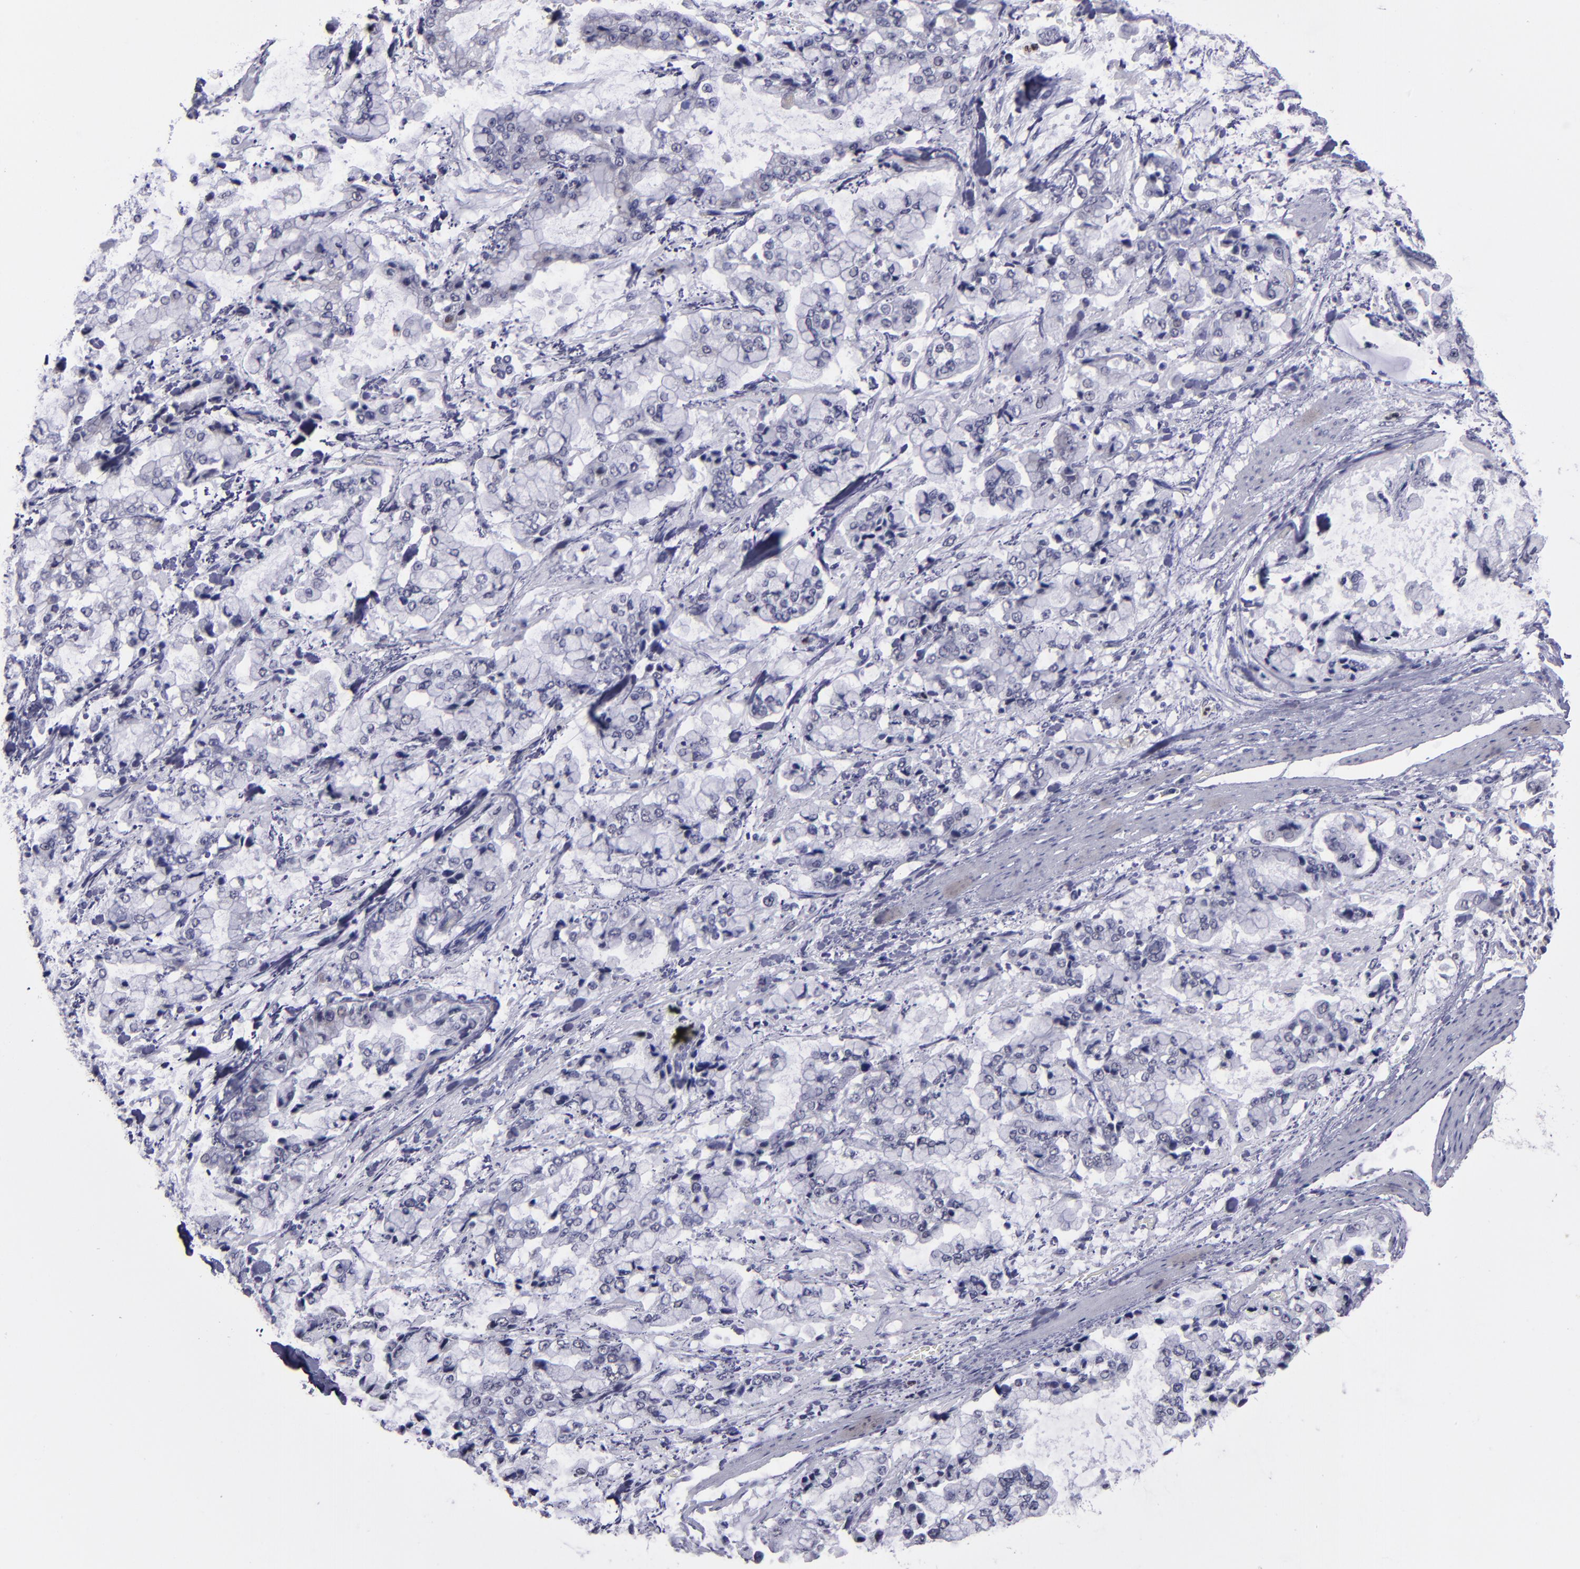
{"staining": {"intensity": "negative", "quantity": "none", "location": "none"}, "tissue": "stomach cancer", "cell_type": "Tumor cells", "image_type": "cancer", "snomed": [{"axis": "morphology", "description": "Normal tissue, NOS"}, {"axis": "morphology", "description": "Adenocarcinoma, NOS"}, {"axis": "topography", "description": "Stomach, upper"}, {"axis": "topography", "description": "Stomach"}], "caption": "Micrograph shows no protein positivity in tumor cells of stomach adenocarcinoma tissue. (DAB immunohistochemistry (IHC) visualized using brightfield microscopy, high magnification).", "gene": "CEBPE", "patient": {"sex": "male", "age": 76}}